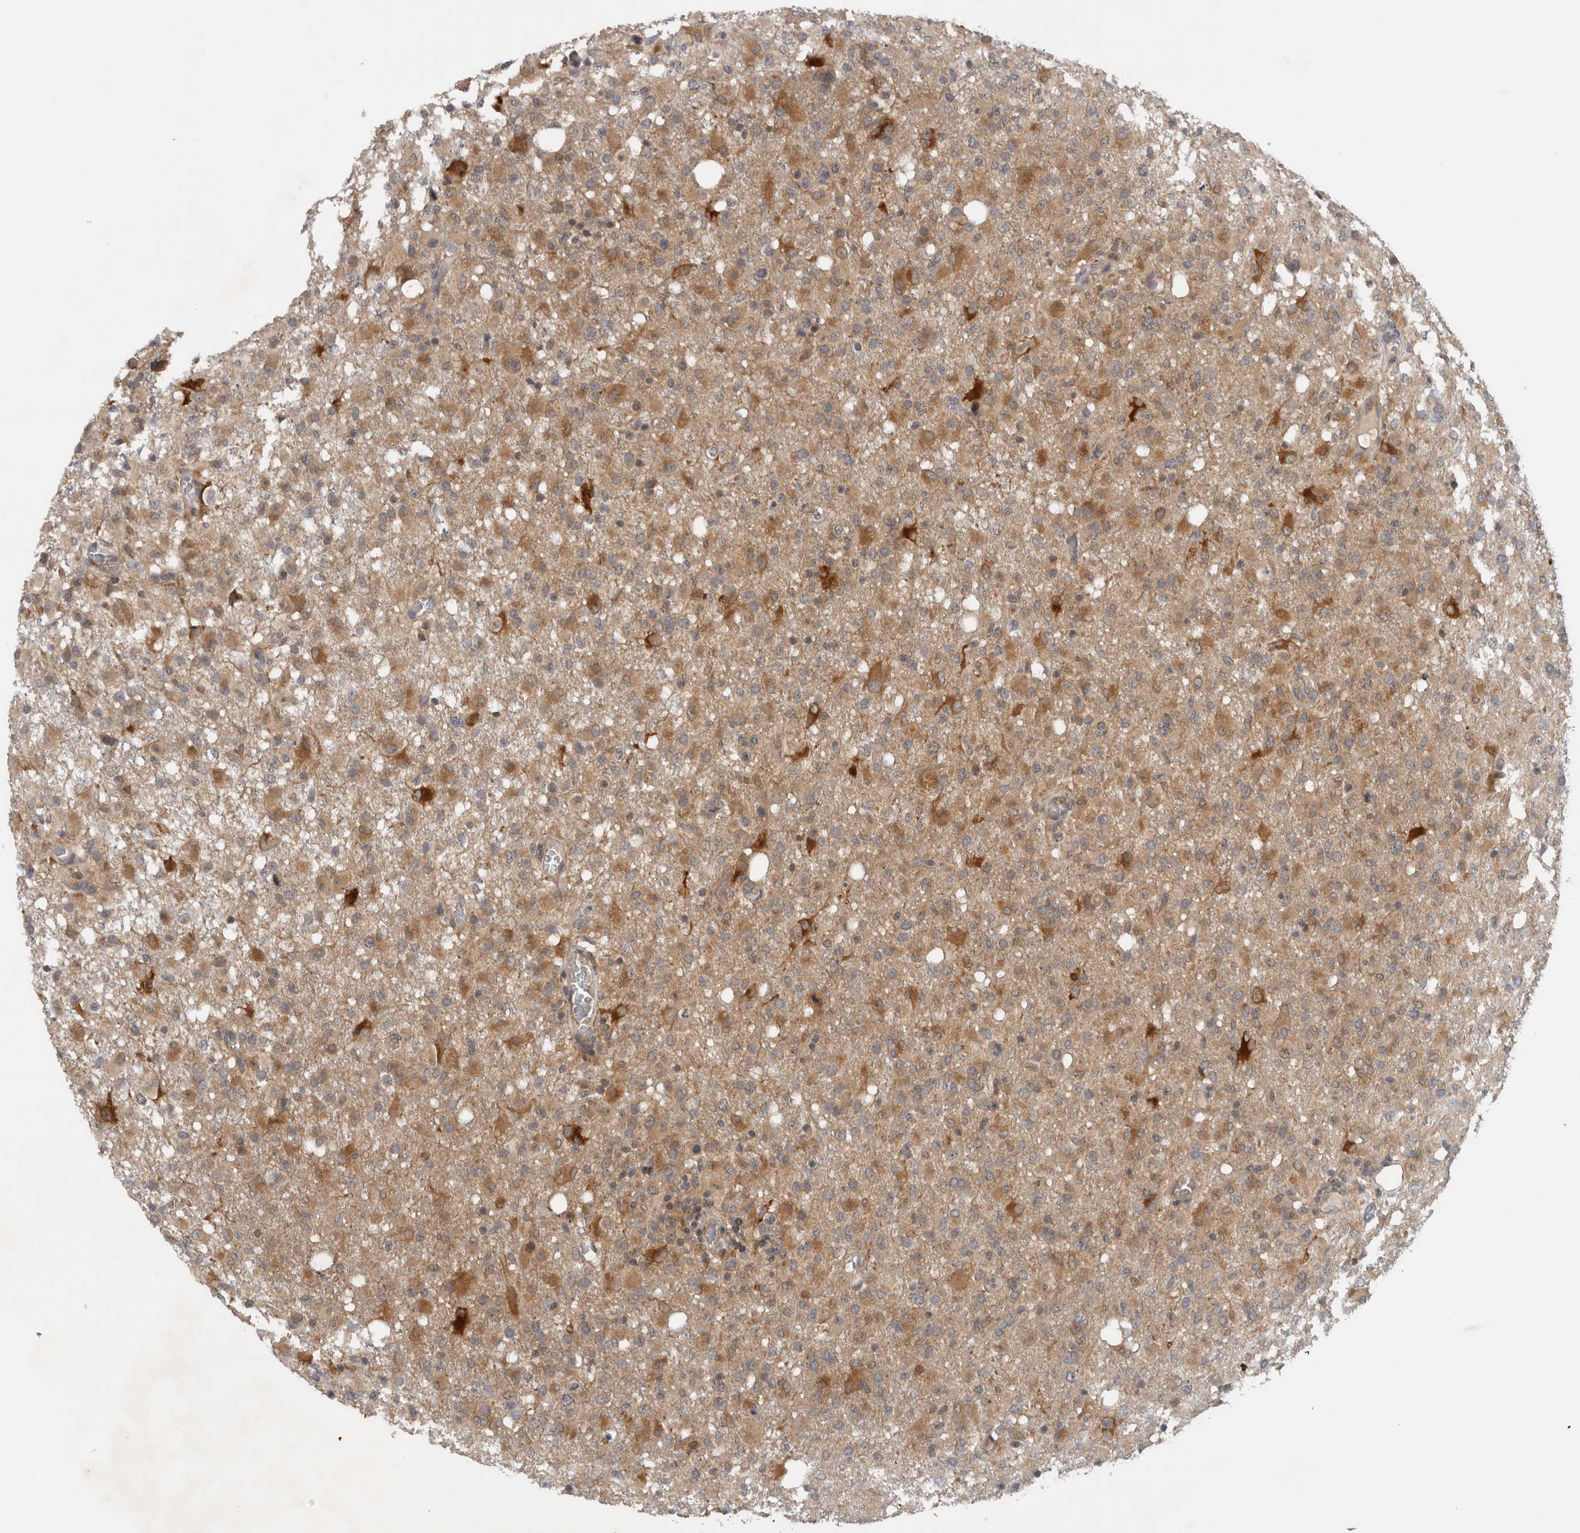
{"staining": {"intensity": "moderate", "quantity": ">75%", "location": "cytoplasmic/membranous"}, "tissue": "glioma", "cell_type": "Tumor cells", "image_type": "cancer", "snomed": [{"axis": "morphology", "description": "Glioma, malignant, High grade"}, {"axis": "topography", "description": "Brain"}], "caption": "An image of human malignant glioma (high-grade) stained for a protein reveals moderate cytoplasmic/membranous brown staining in tumor cells.", "gene": "PDCD2", "patient": {"sex": "female", "age": 57}}